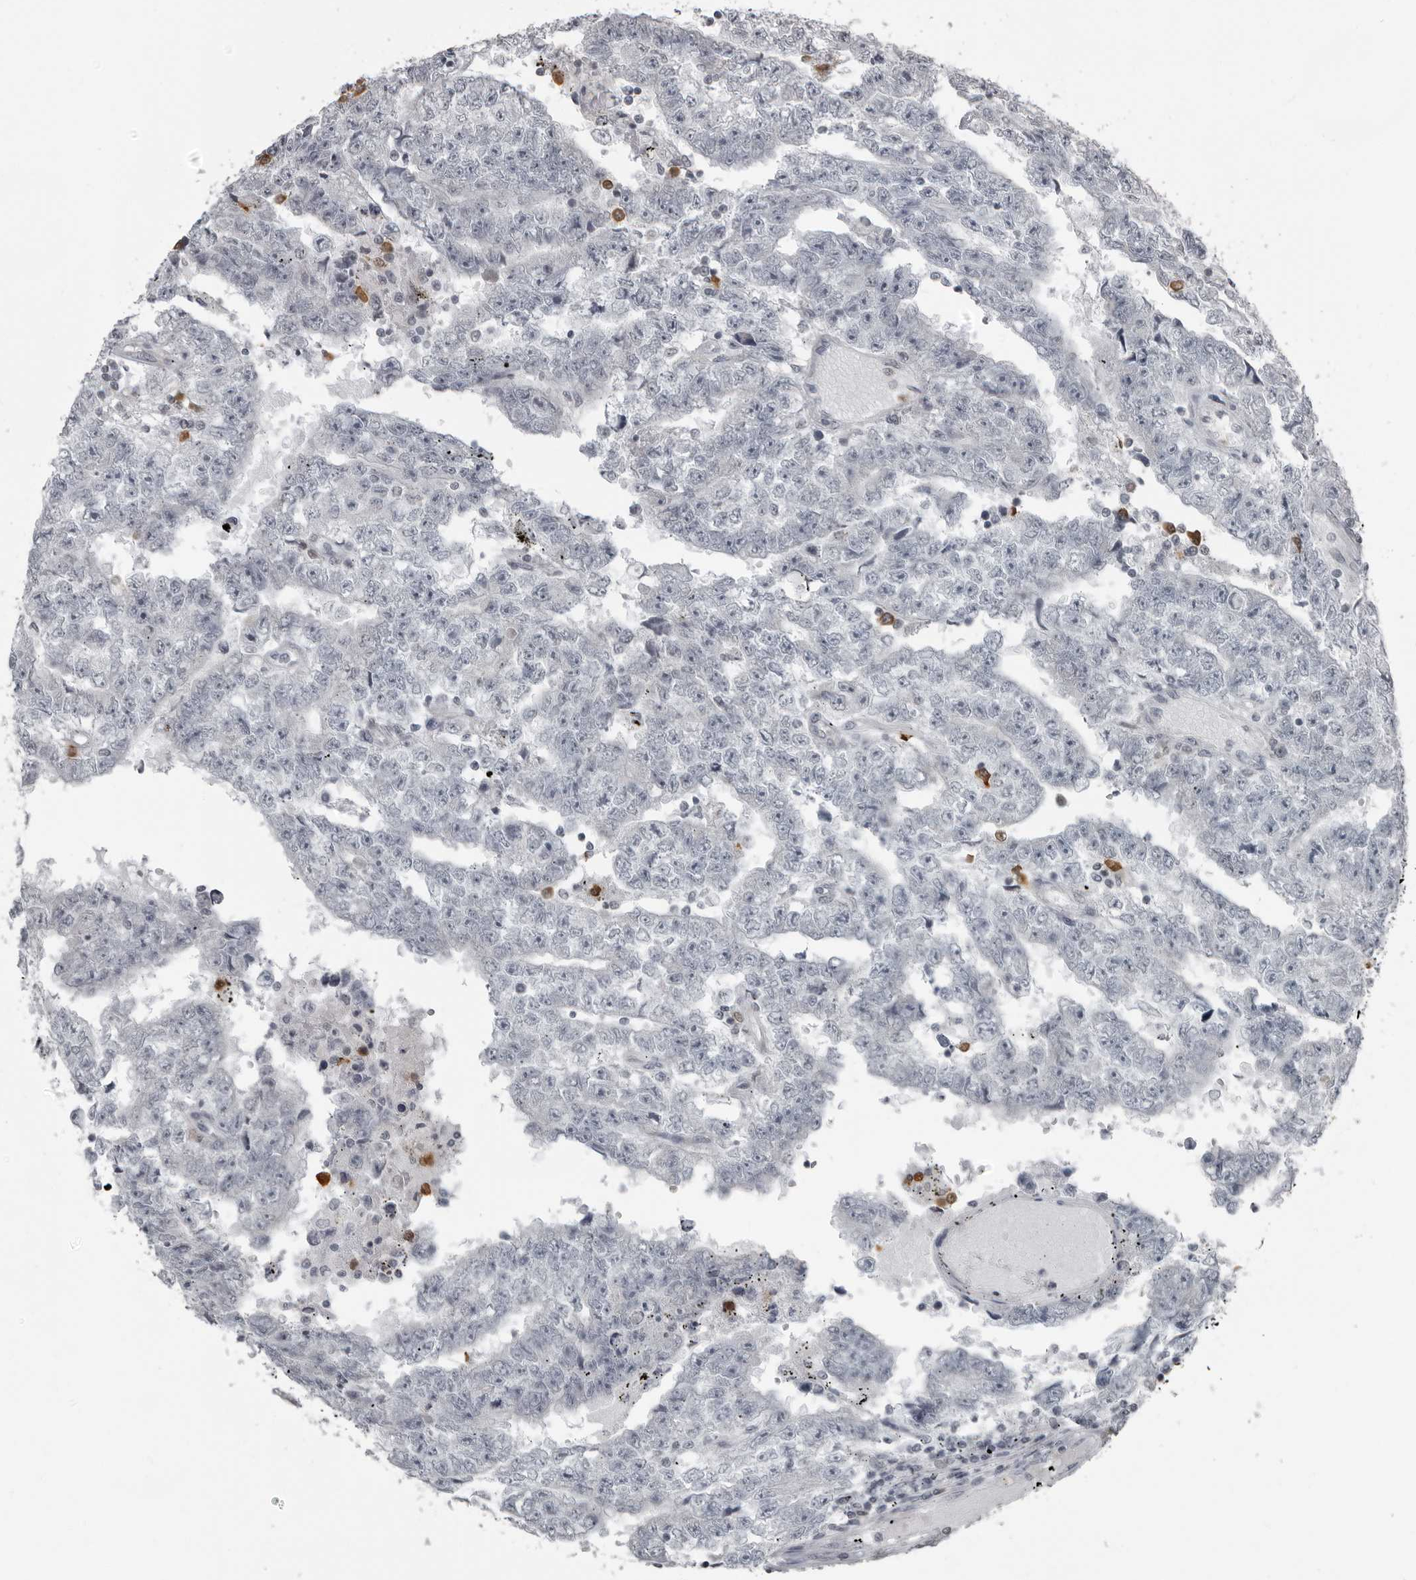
{"staining": {"intensity": "negative", "quantity": "none", "location": "none"}, "tissue": "testis cancer", "cell_type": "Tumor cells", "image_type": "cancer", "snomed": [{"axis": "morphology", "description": "Carcinoma, Embryonal, NOS"}, {"axis": "topography", "description": "Testis"}], "caption": "DAB immunohistochemical staining of human testis embryonal carcinoma reveals no significant expression in tumor cells.", "gene": "RTCA", "patient": {"sex": "male", "age": 25}}